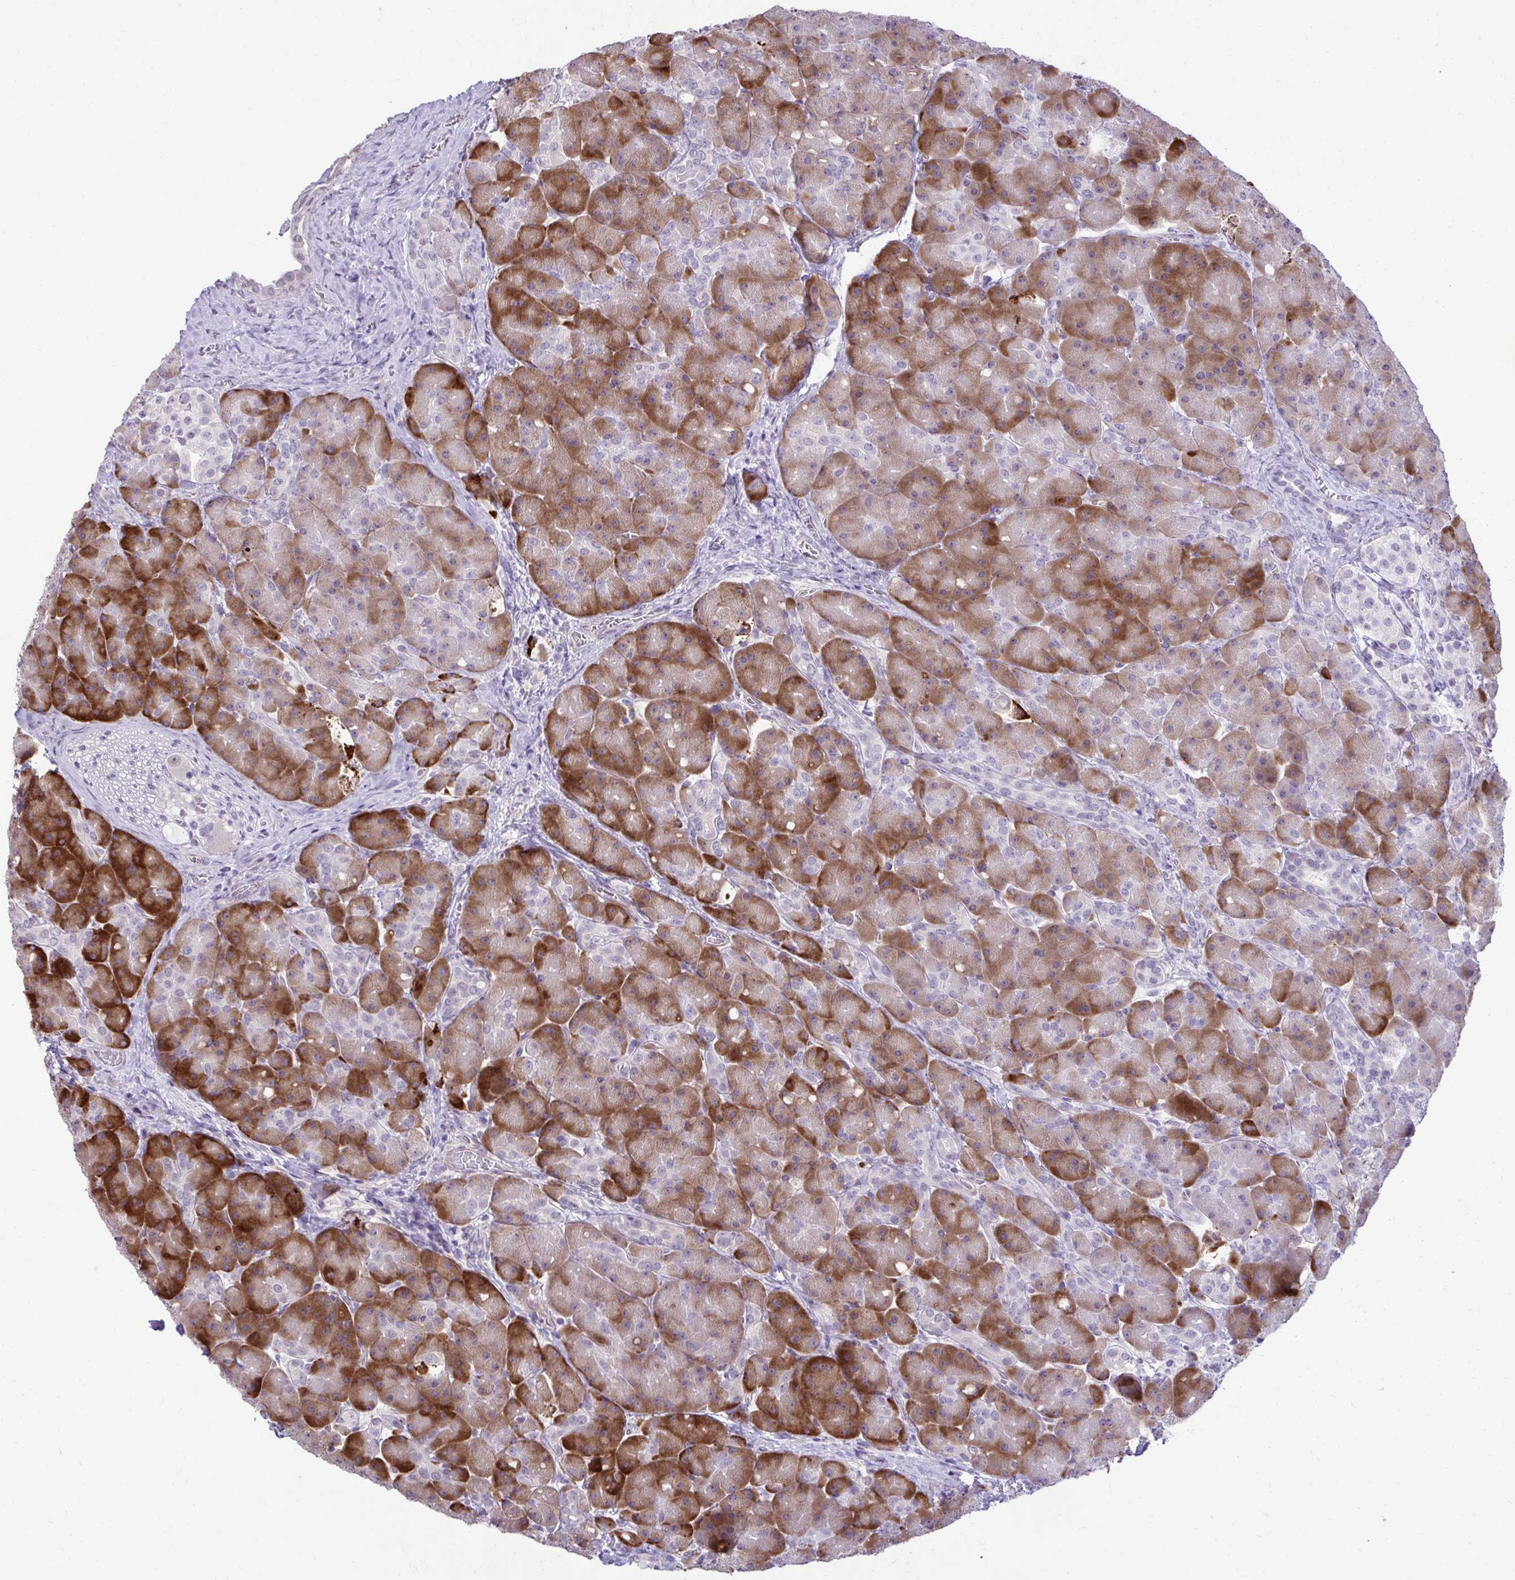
{"staining": {"intensity": "strong", "quantity": ">75%", "location": "cytoplasmic/membranous"}, "tissue": "pancreas", "cell_type": "Exocrine glandular cells", "image_type": "normal", "snomed": [{"axis": "morphology", "description": "Normal tissue, NOS"}, {"axis": "topography", "description": "Pancreas"}], "caption": "Normal pancreas exhibits strong cytoplasmic/membranous expression in about >75% of exocrine glandular cells, visualized by immunohistochemistry.", "gene": "SLC30A3", "patient": {"sex": "male", "age": 55}}